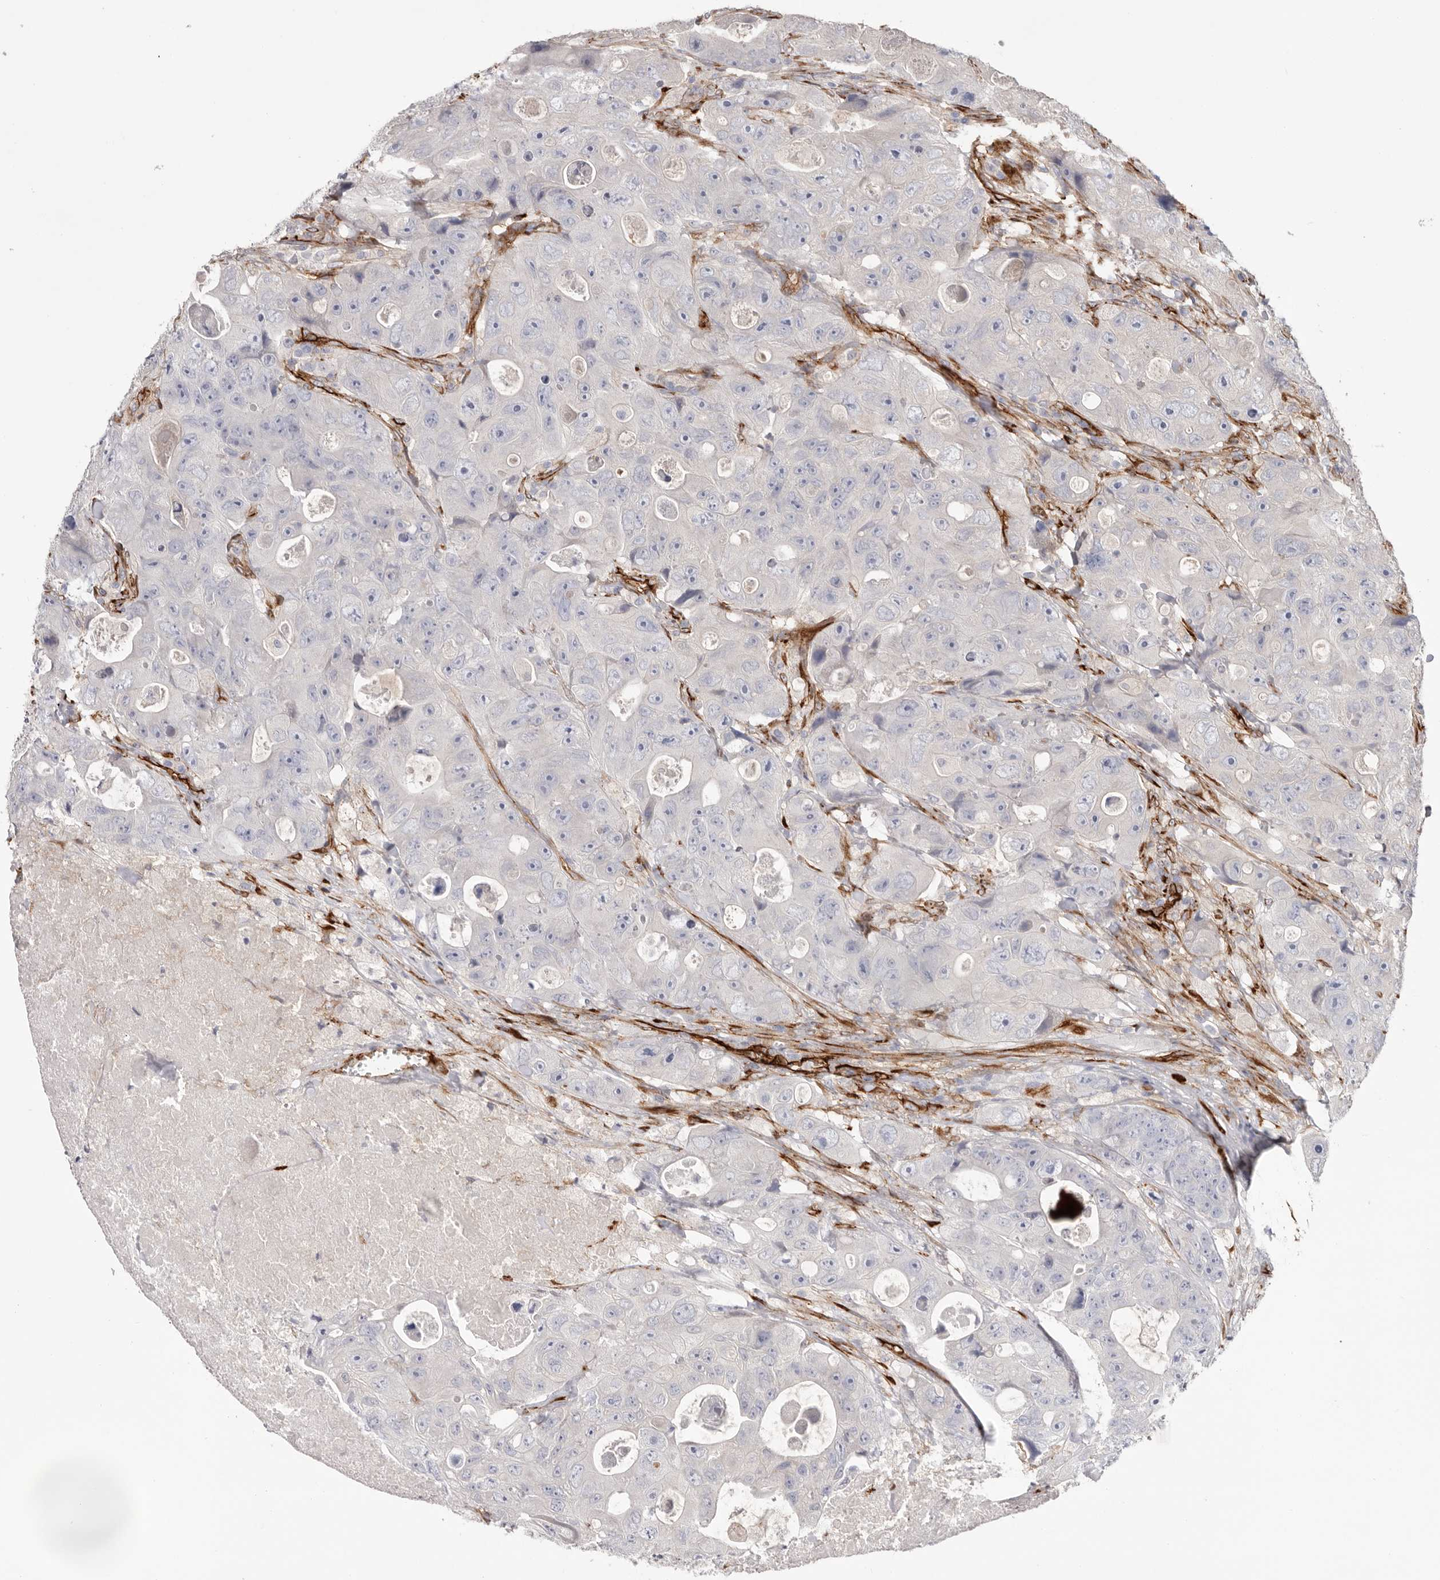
{"staining": {"intensity": "negative", "quantity": "none", "location": "none"}, "tissue": "colorectal cancer", "cell_type": "Tumor cells", "image_type": "cancer", "snomed": [{"axis": "morphology", "description": "Adenocarcinoma, NOS"}, {"axis": "topography", "description": "Colon"}], "caption": "High magnification brightfield microscopy of colorectal adenocarcinoma stained with DAB (brown) and counterstained with hematoxylin (blue): tumor cells show no significant staining.", "gene": "LRRC66", "patient": {"sex": "female", "age": 46}}